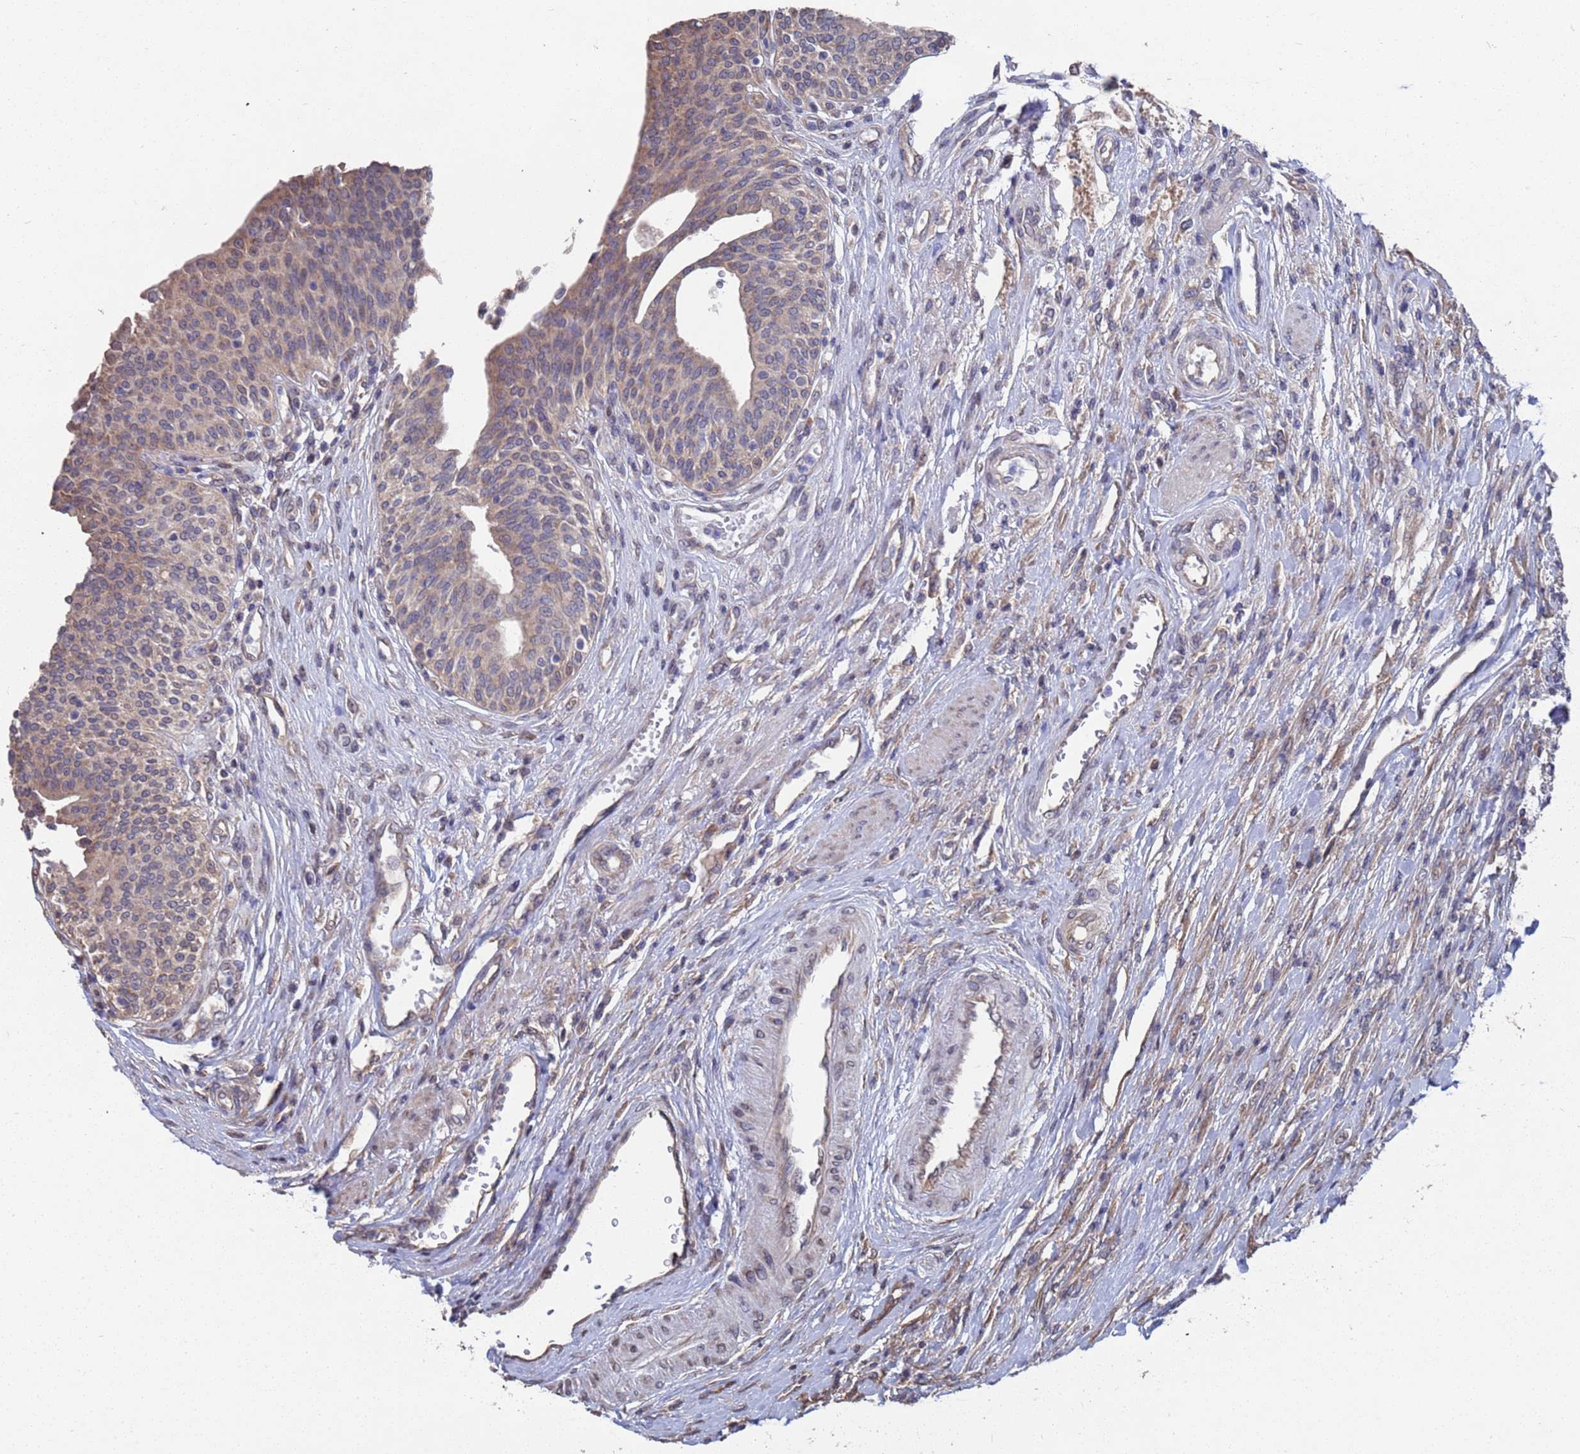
{"staining": {"intensity": "weak", "quantity": "25%-75%", "location": "cytoplasmic/membranous"}, "tissue": "urothelial cancer", "cell_type": "Tumor cells", "image_type": "cancer", "snomed": [{"axis": "morphology", "description": "Urothelial carcinoma, High grade"}, {"axis": "topography", "description": "Urinary bladder"}], "caption": "Immunohistochemical staining of high-grade urothelial carcinoma exhibits weak cytoplasmic/membranous protein expression in about 25%-75% of tumor cells.", "gene": "CFAP119", "patient": {"sex": "female", "age": 79}}